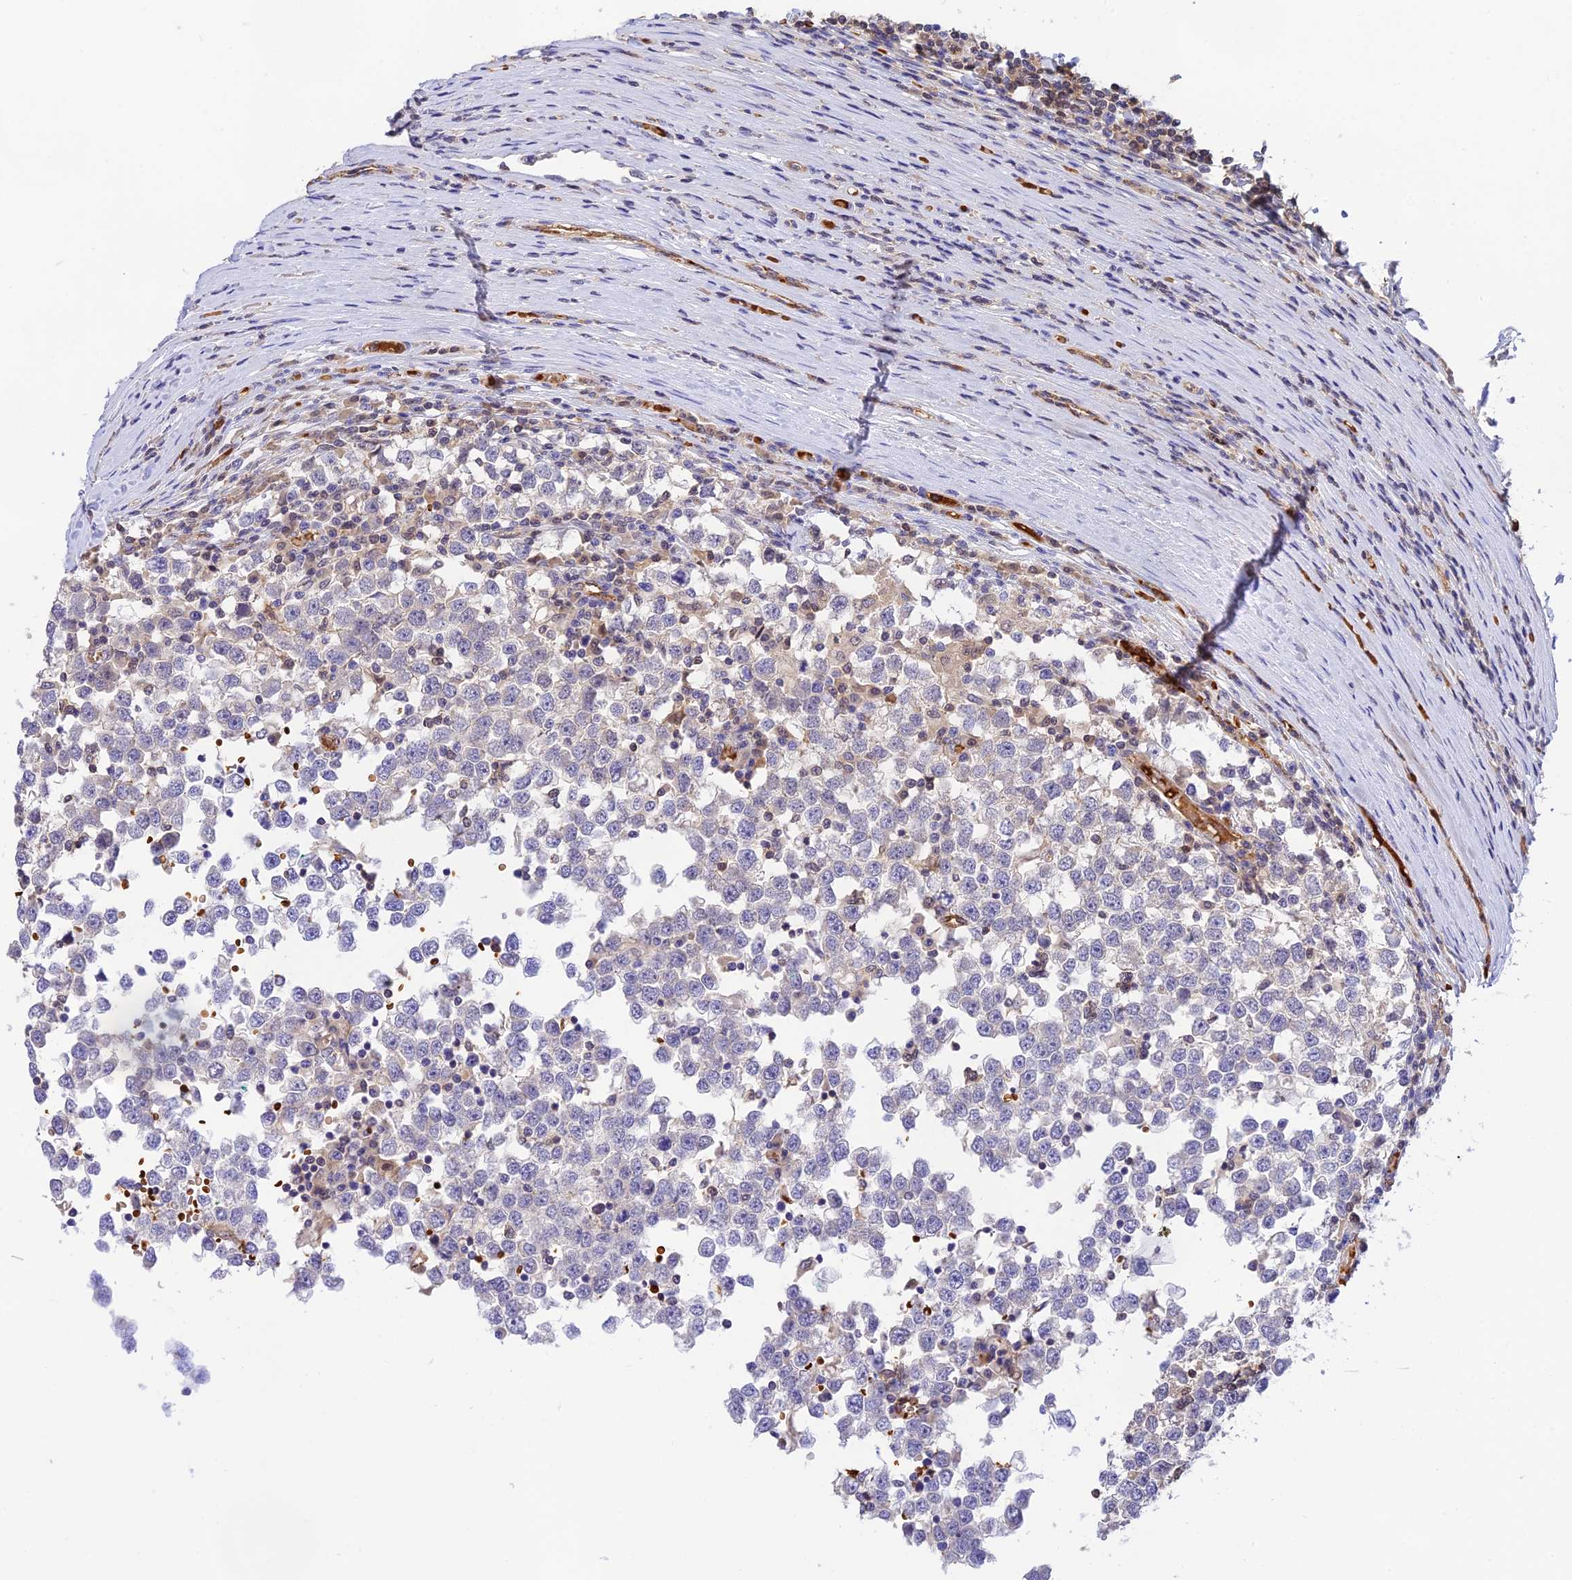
{"staining": {"intensity": "weak", "quantity": "<25%", "location": "cytoplasmic/membranous"}, "tissue": "testis cancer", "cell_type": "Tumor cells", "image_type": "cancer", "snomed": [{"axis": "morphology", "description": "Seminoma, NOS"}, {"axis": "topography", "description": "Testis"}], "caption": "Immunohistochemistry (IHC) micrograph of neoplastic tissue: testis seminoma stained with DAB demonstrates no significant protein positivity in tumor cells. (Stains: DAB immunohistochemistry with hematoxylin counter stain, Microscopy: brightfield microscopy at high magnification).", "gene": "HDHD2", "patient": {"sex": "male", "age": 65}}